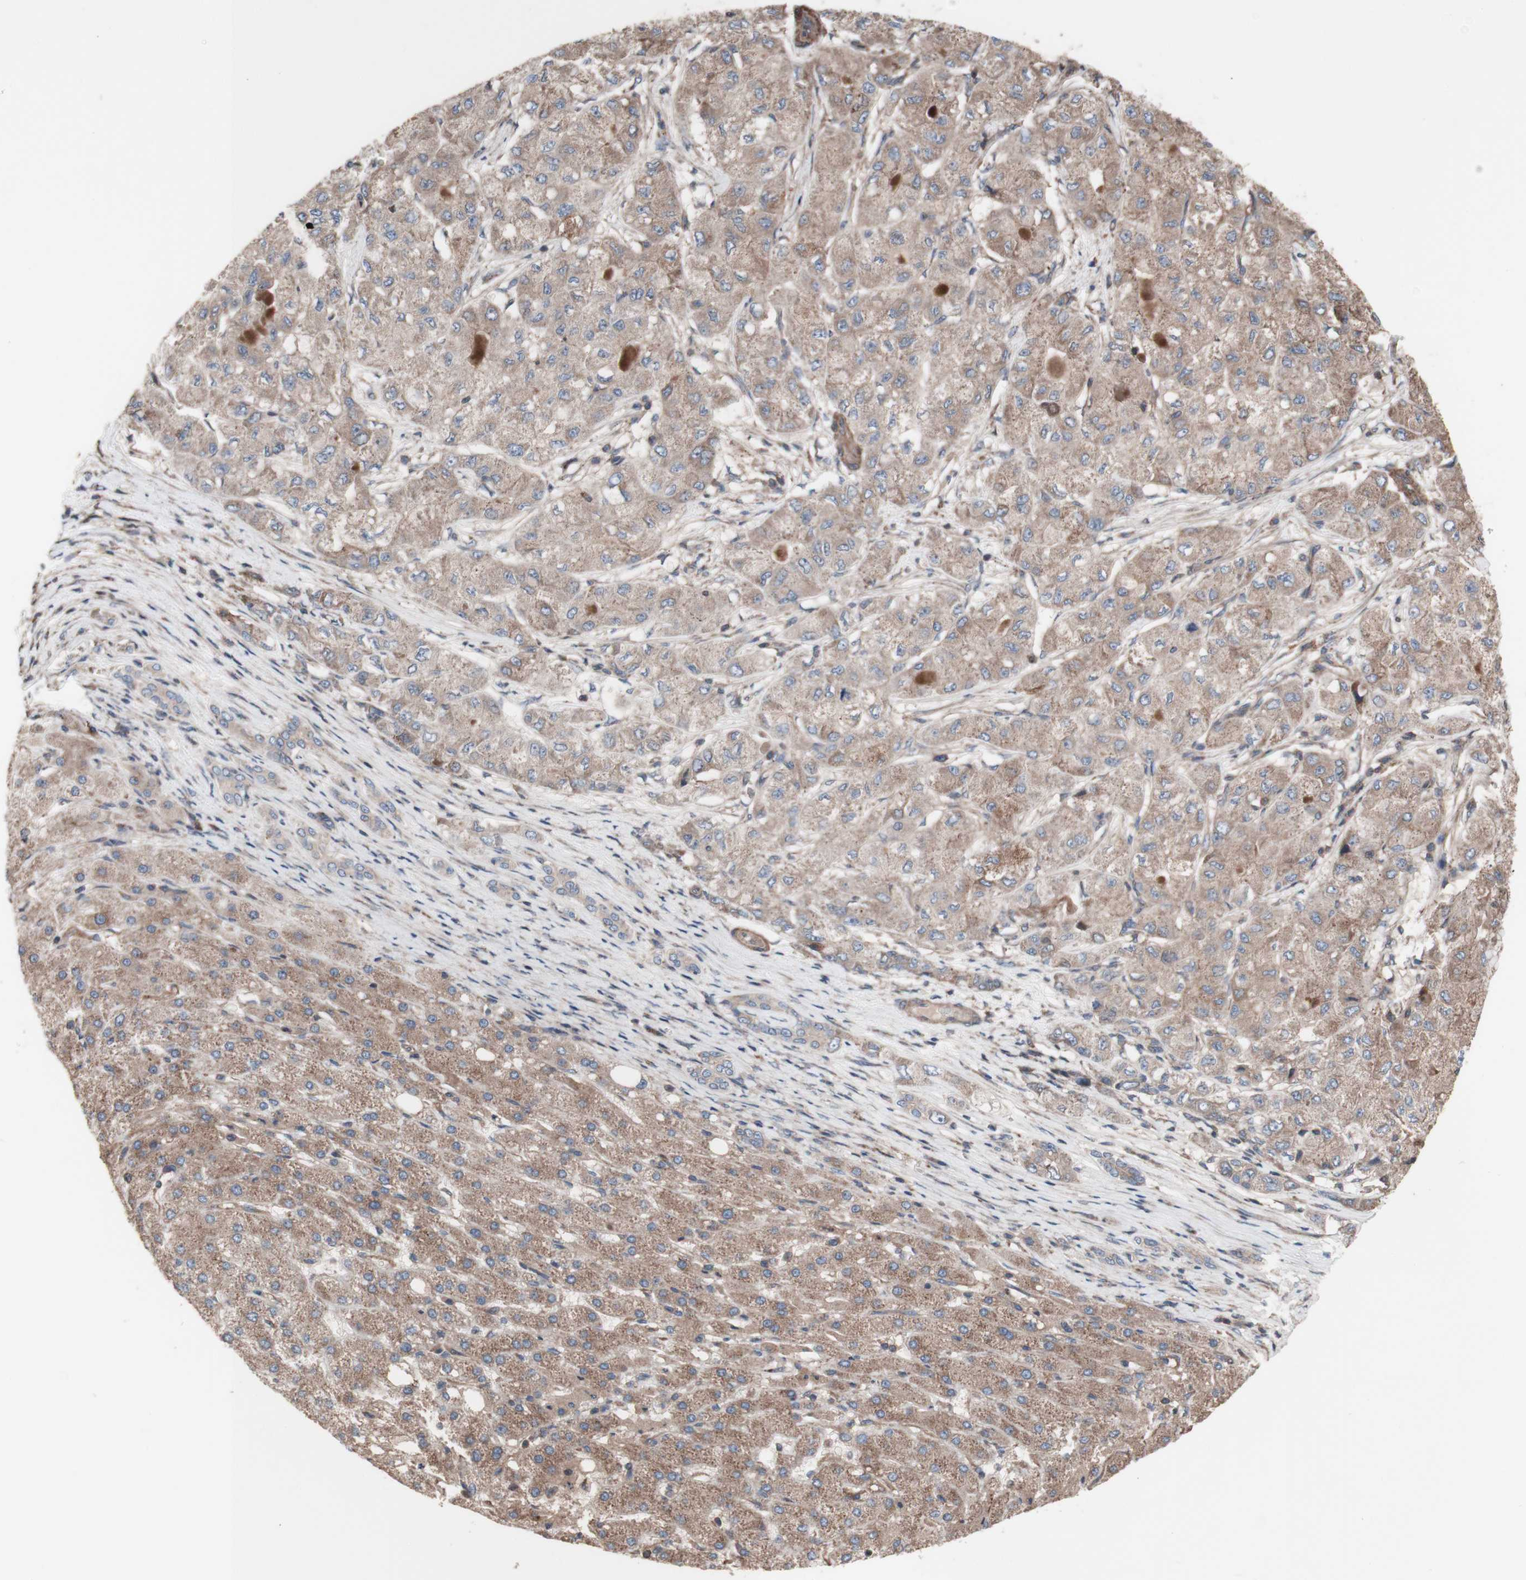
{"staining": {"intensity": "weak", "quantity": ">75%", "location": "cytoplasmic/membranous"}, "tissue": "liver cancer", "cell_type": "Tumor cells", "image_type": "cancer", "snomed": [{"axis": "morphology", "description": "Carcinoma, Hepatocellular, NOS"}, {"axis": "topography", "description": "Liver"}], "caption": "Immunohistochemical staining of liver hepatocellular carcinoma exhibits low levels of weak cytoplasmic/membranous protein positivity in about >75% of tumor cells.", "gene": "COPB1", "patient": {"sex": "male", "age": 80}}